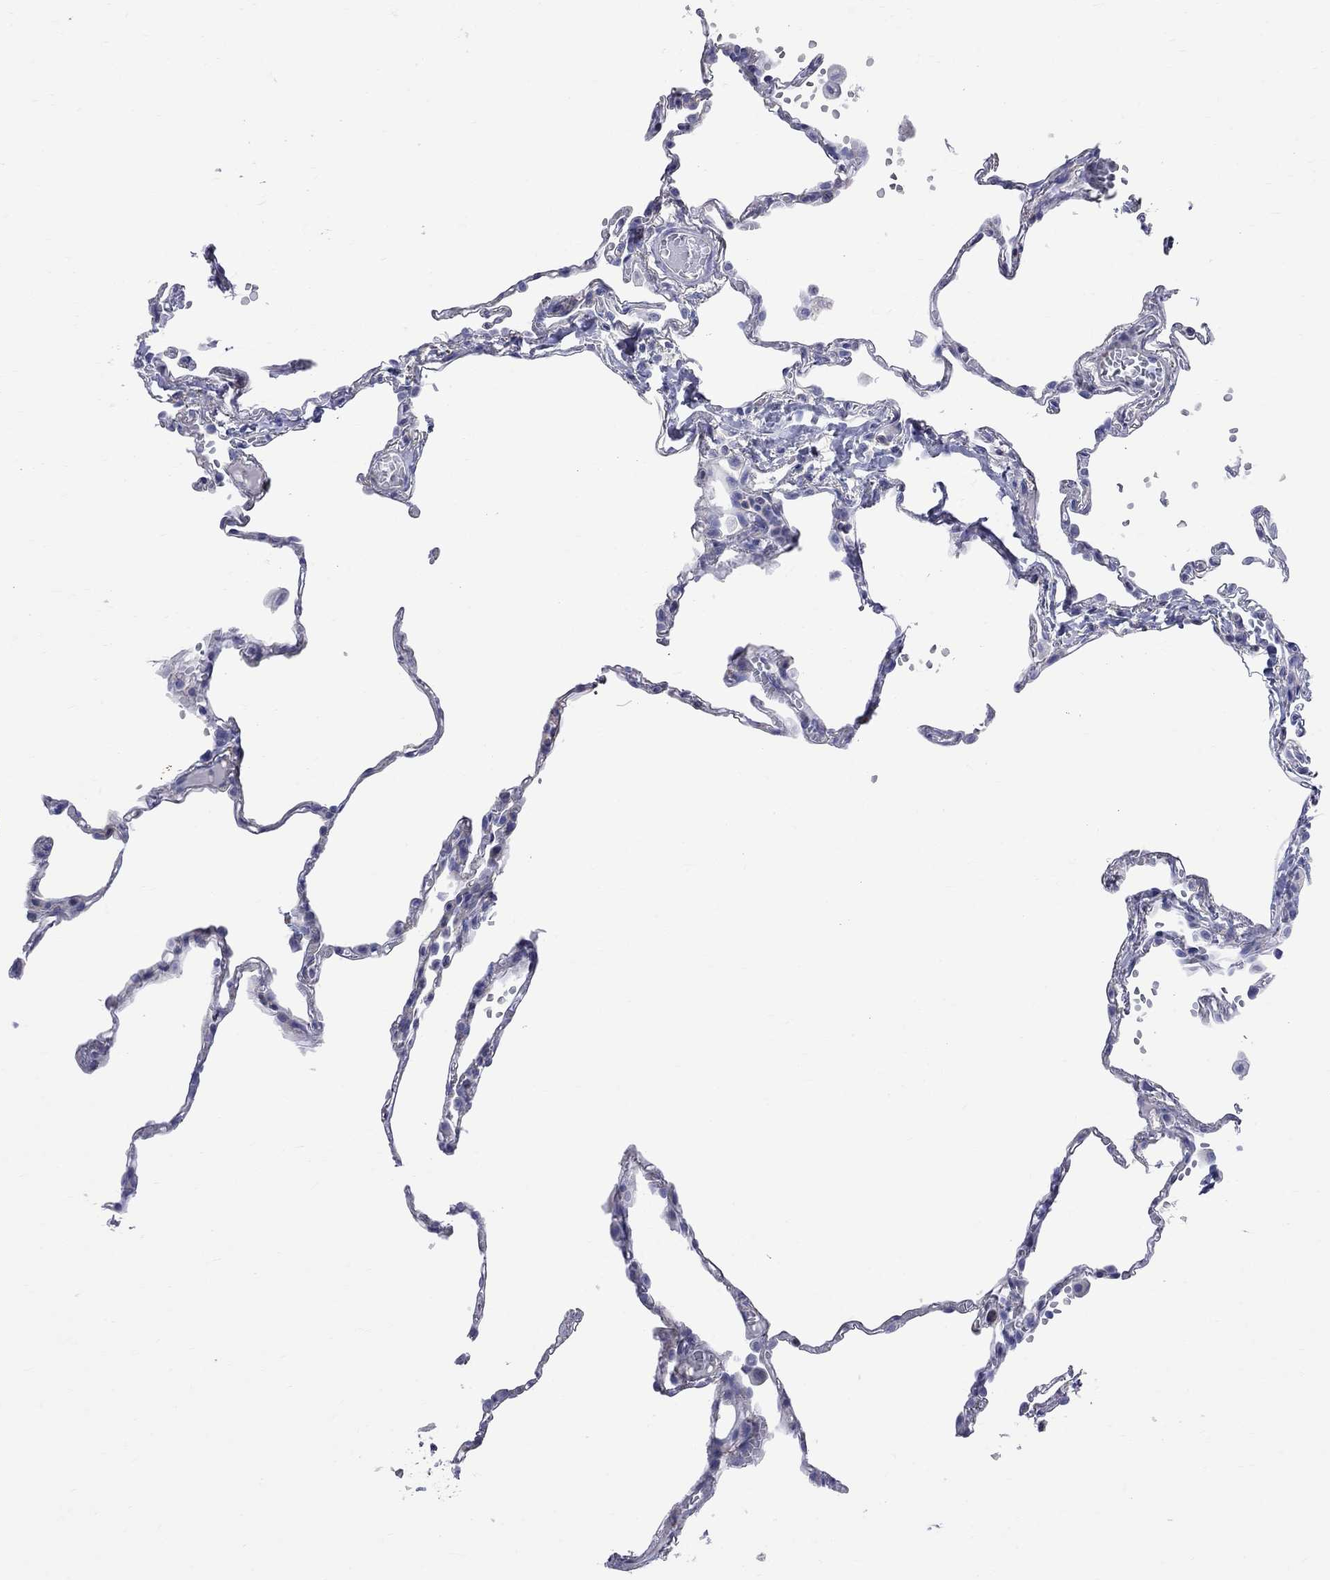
{"staining": {"intensity": "weak", "quantity": "<25%", "location": "cytoplasmic/membranous"}, "tissue": "lung", "cell_type": "Alveolar cells", "image_type": "normal", "snomed": [{"axis": "morphology", "description": "Normal tissue, NOS"}, {"axis": "topography", "description": "Lung"}], "caption": "DAB (3,3'-diaminobenzidine) immunohistochemical staining of unremarkable lung reveals no significant expression in alveolar cells.", "gene": "S100A3", "patient": {"sex": "male", "age": 78}}